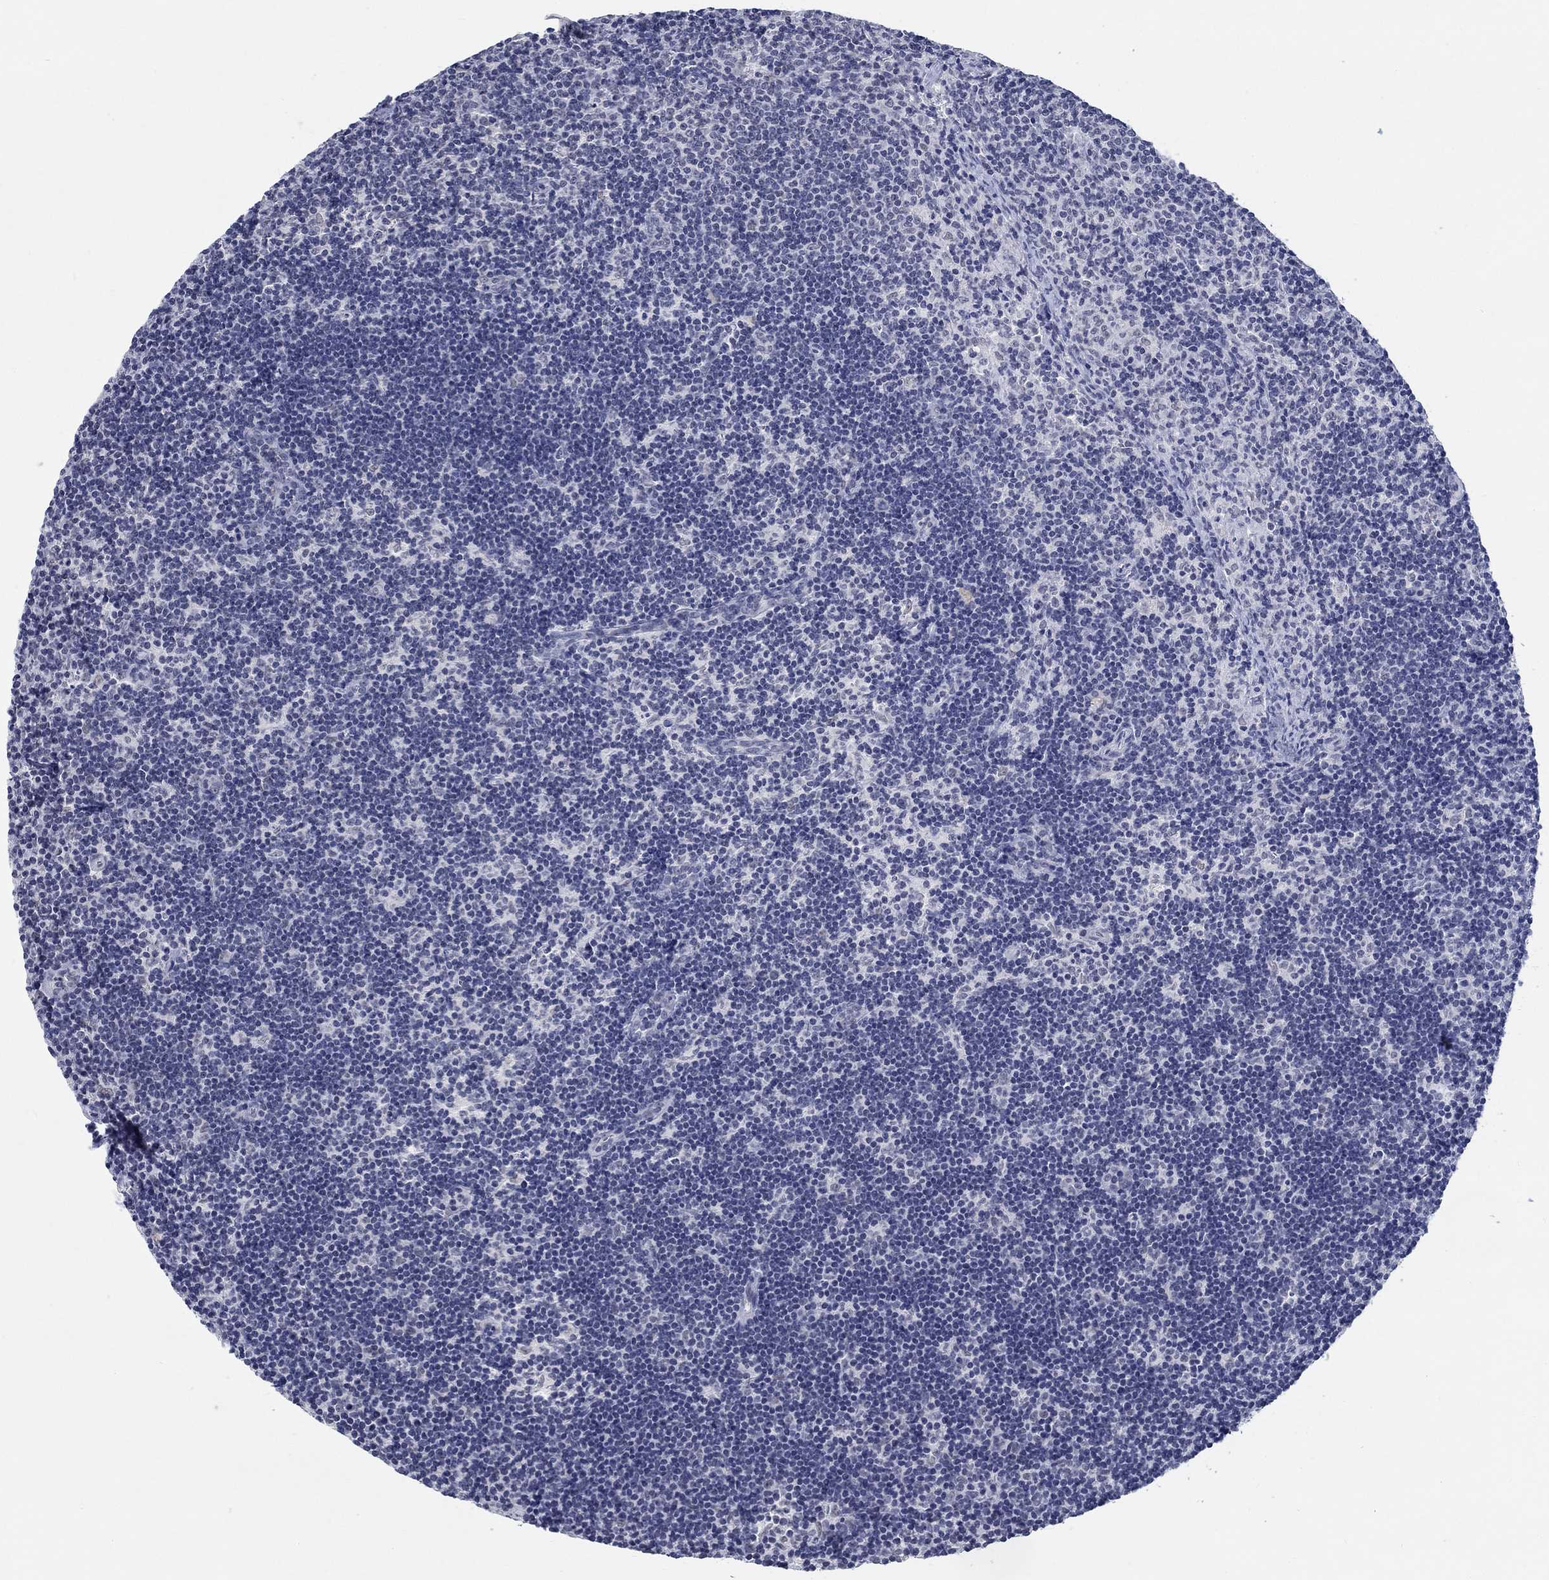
{"staining": {"intensity": "negative", "quantity": "none", "location": "none"}, "tissue": "lymph node", "cell_type": "Germinal center cells", "image_type": "normal", "snomed": [{"axis": "morphology", "description": "Normal tissue, NOS"}, {"axis": "topography", "description": "Lymph node"}], "caption": "High magnification brightfield microscopy of unremarkable lymph node stained with DAB (brown) and counterstained with hematoxylin (blue): germinal center cells show no significant positivity.", "gene": "ANKS1B", "patient": {"sex": "female", "age": 34}}